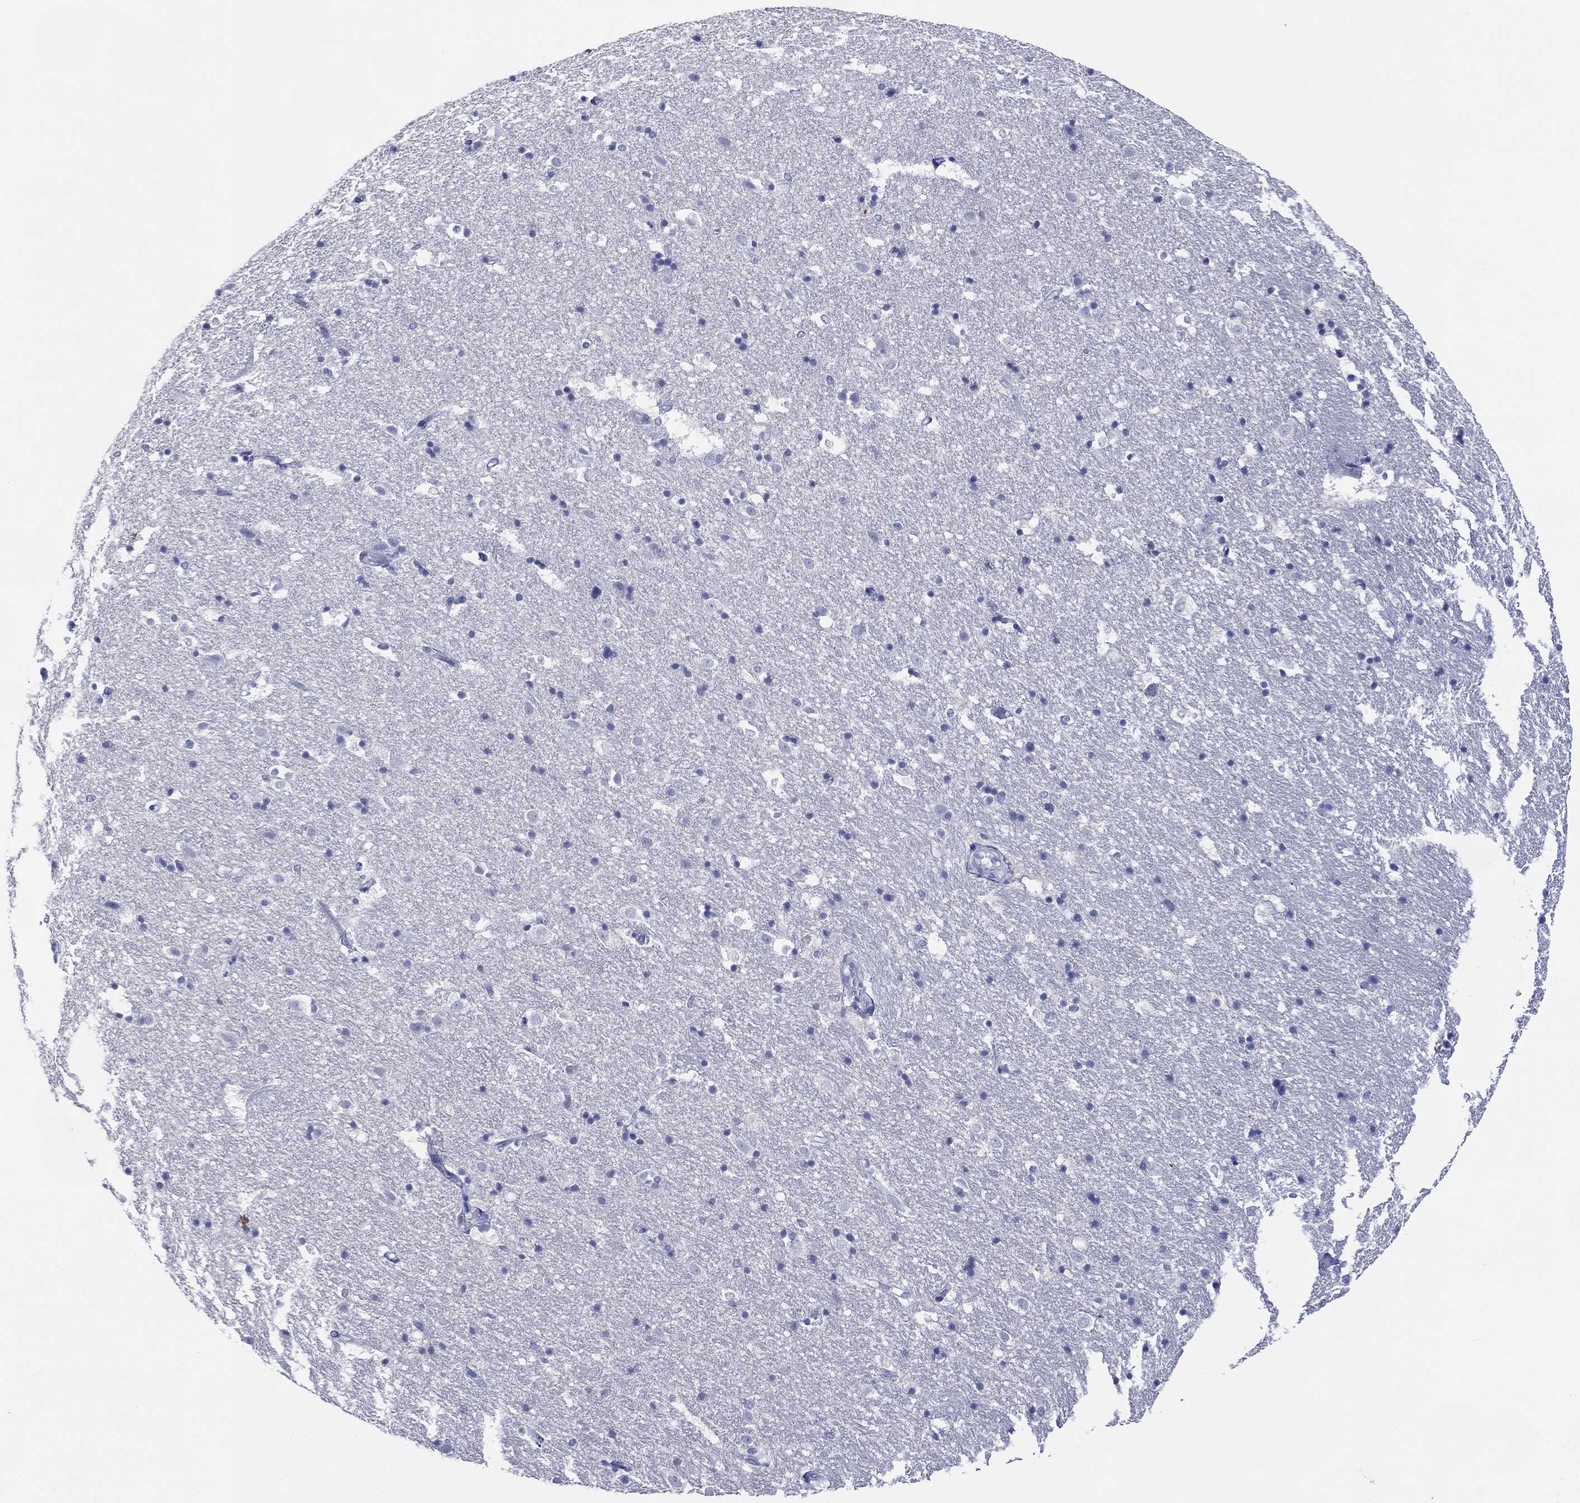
{"staining": {"intensity": "negative", "quantity": "none", "location": "none"}, "tissue": "hippocampus", "cell_type": "Glial cells", "image_type": "normal", "snomed": [{"axis": "morphology", "description": "Normal tissue, NOS"}, {"axis": "topography", "description": "Hippocampus"}], "caption": "A photomicrograph of hippocampus stained for a protein demonstrates no brown staining in glial cells. (DAB immunohistochemistry, high magnification).", "gene": "DSG1", "patient": {"sex": "male", "age": 49}}